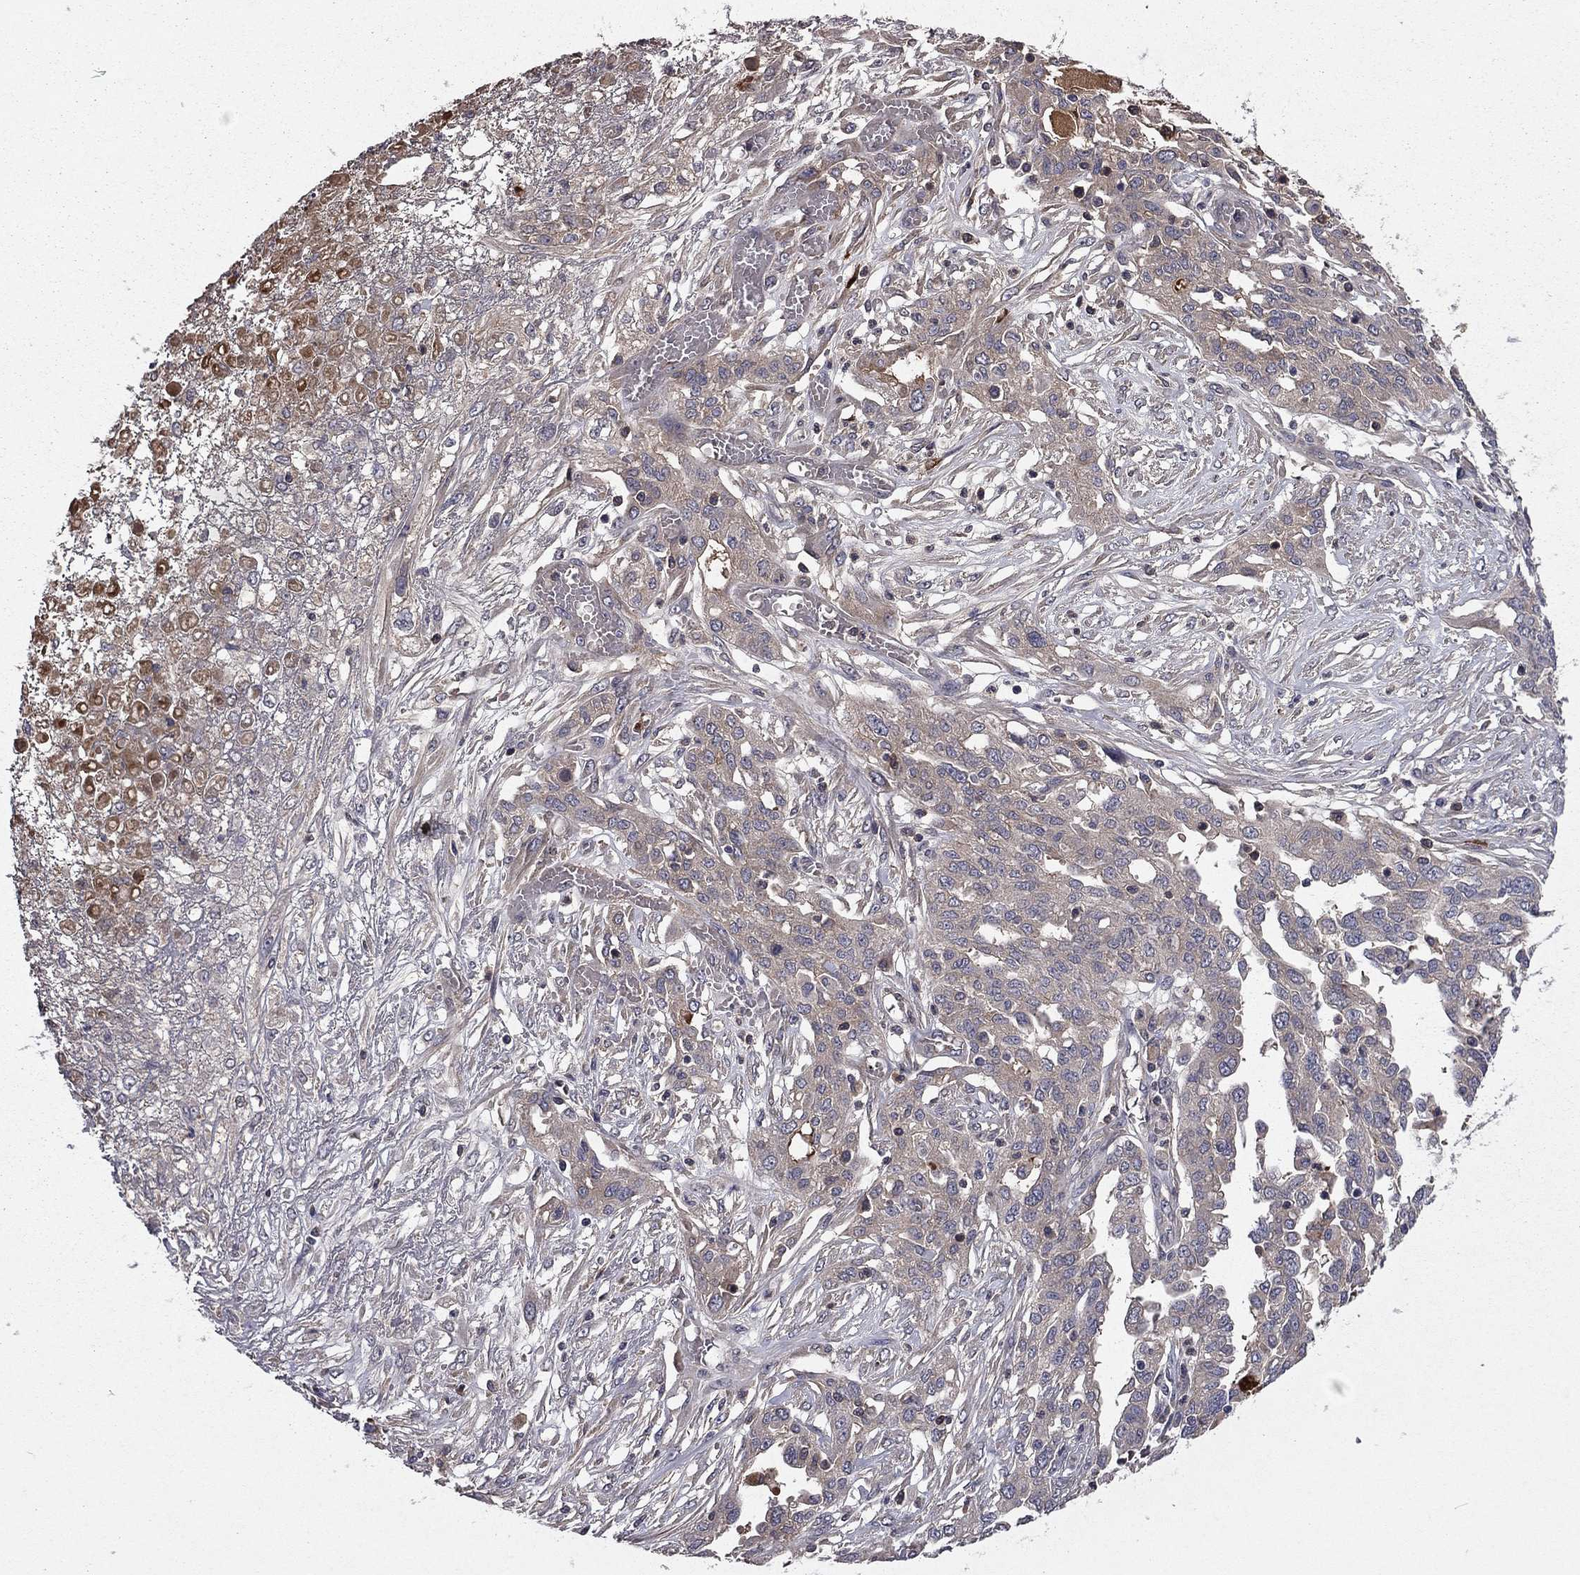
{"staining": {"intensity": "weak", "quantity": "<25%", "location": "cytoplasmic/membranous"}, "tissue": "ovarian cancer", "cell_type": "Tumor cells", "image_type": "cancer", "snomed": [{"axis": "morphology", "description": "Cystadenocarcinoma, serous, NOS"}, {"axis": "topography", "description": "Ovary"}], "caption": "IHC of human ovarian cancer (serous cystadenocarcinoma) exhibits no expression in tumor cells.", "gene": "PROS1", "patient": {"sex": "female", "age": 67}}